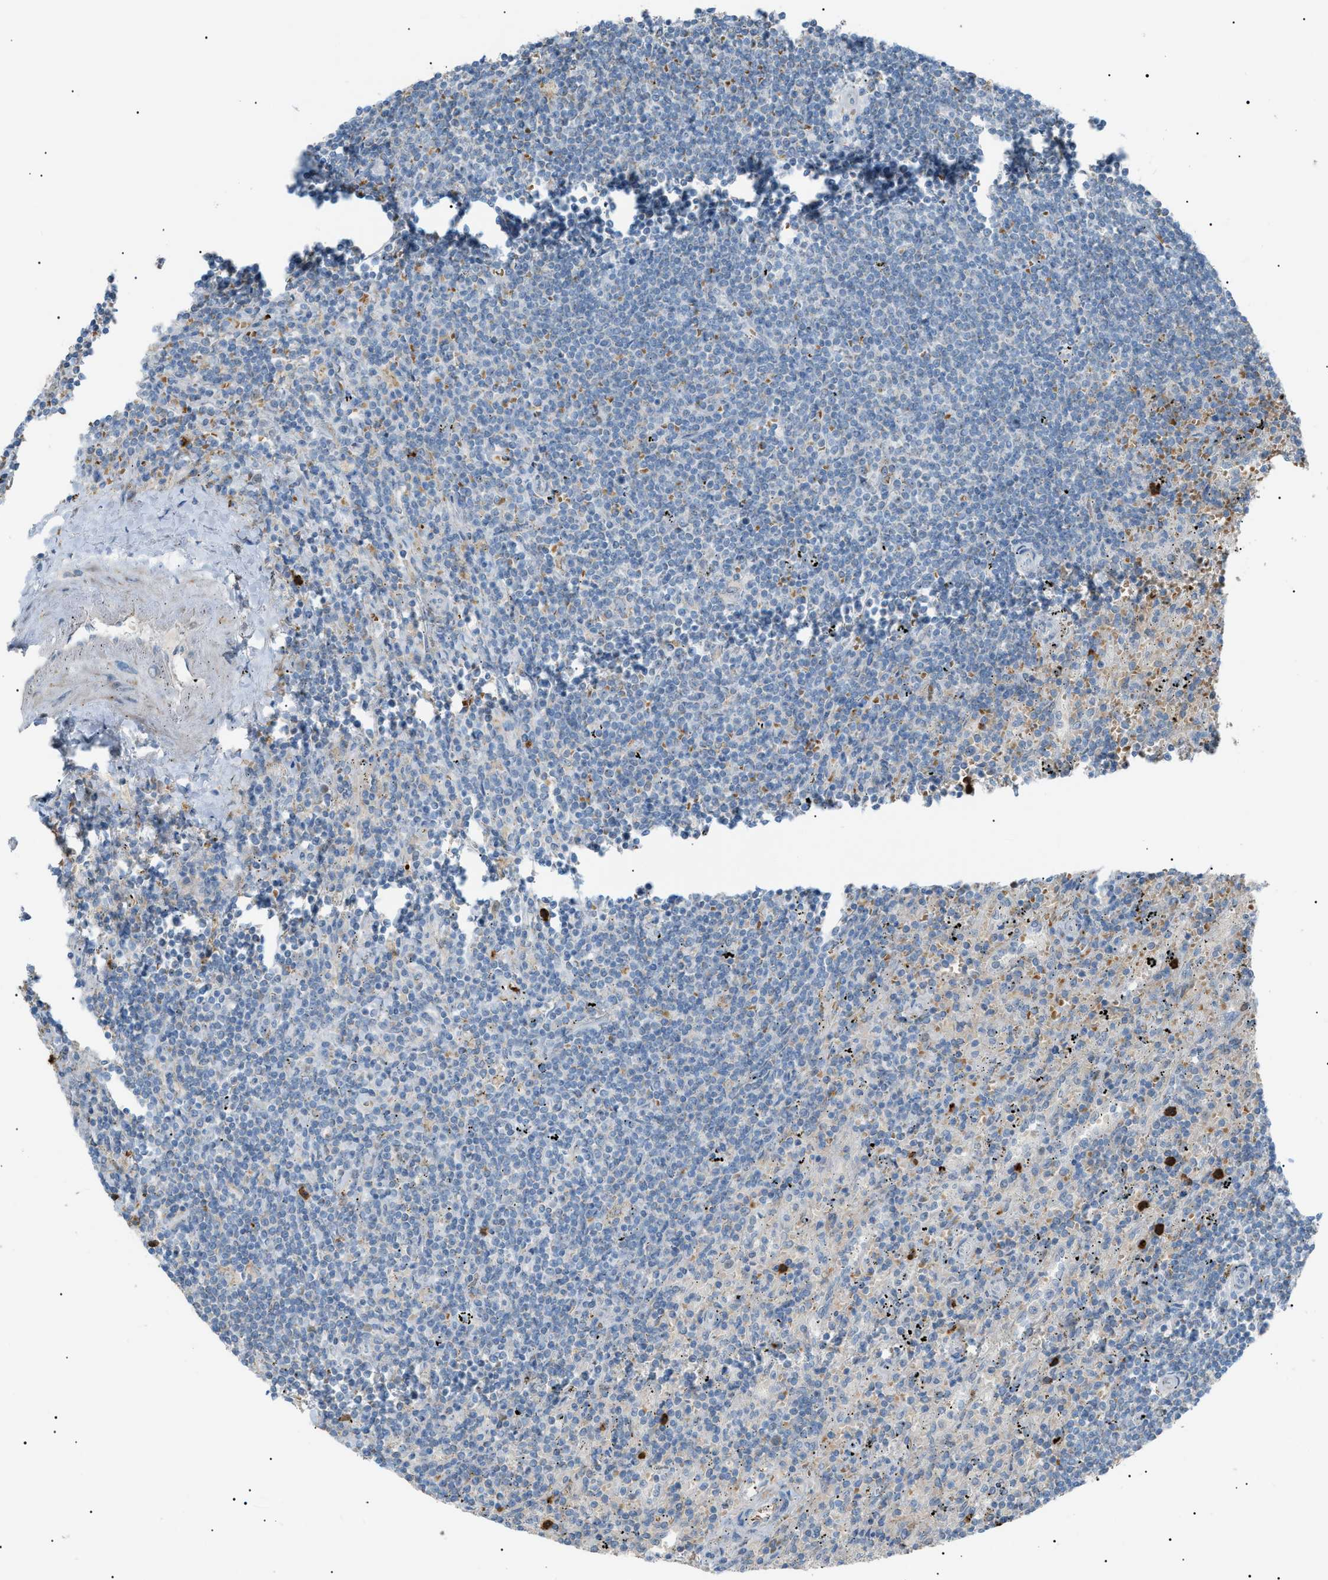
{"staining": {"intensity": "negative", "quantity": "none", "location": "none"}, "tissue": "lymphoma", "cell_type": "Tumor cells", "image_type": "cancer", "snomed": [{"axis": "morphology", "description": "Malignant lymphoma, non-Hodgkin's type, Low grade"}, {"axis": "topography", "description": "Spleen"}], "caption": "DAB immunohistochemical staining of lymphoma exhibits no significant expression in tumor cells. (Stains: DAB (3,3'-diaminobenzidine) immunohistochemistry with hematoxylin counter stain, Microscopy: brightfield microscopy at high magnification).", "gene": "ZNF516", "patient": {"sex": "male", "age": 76}}